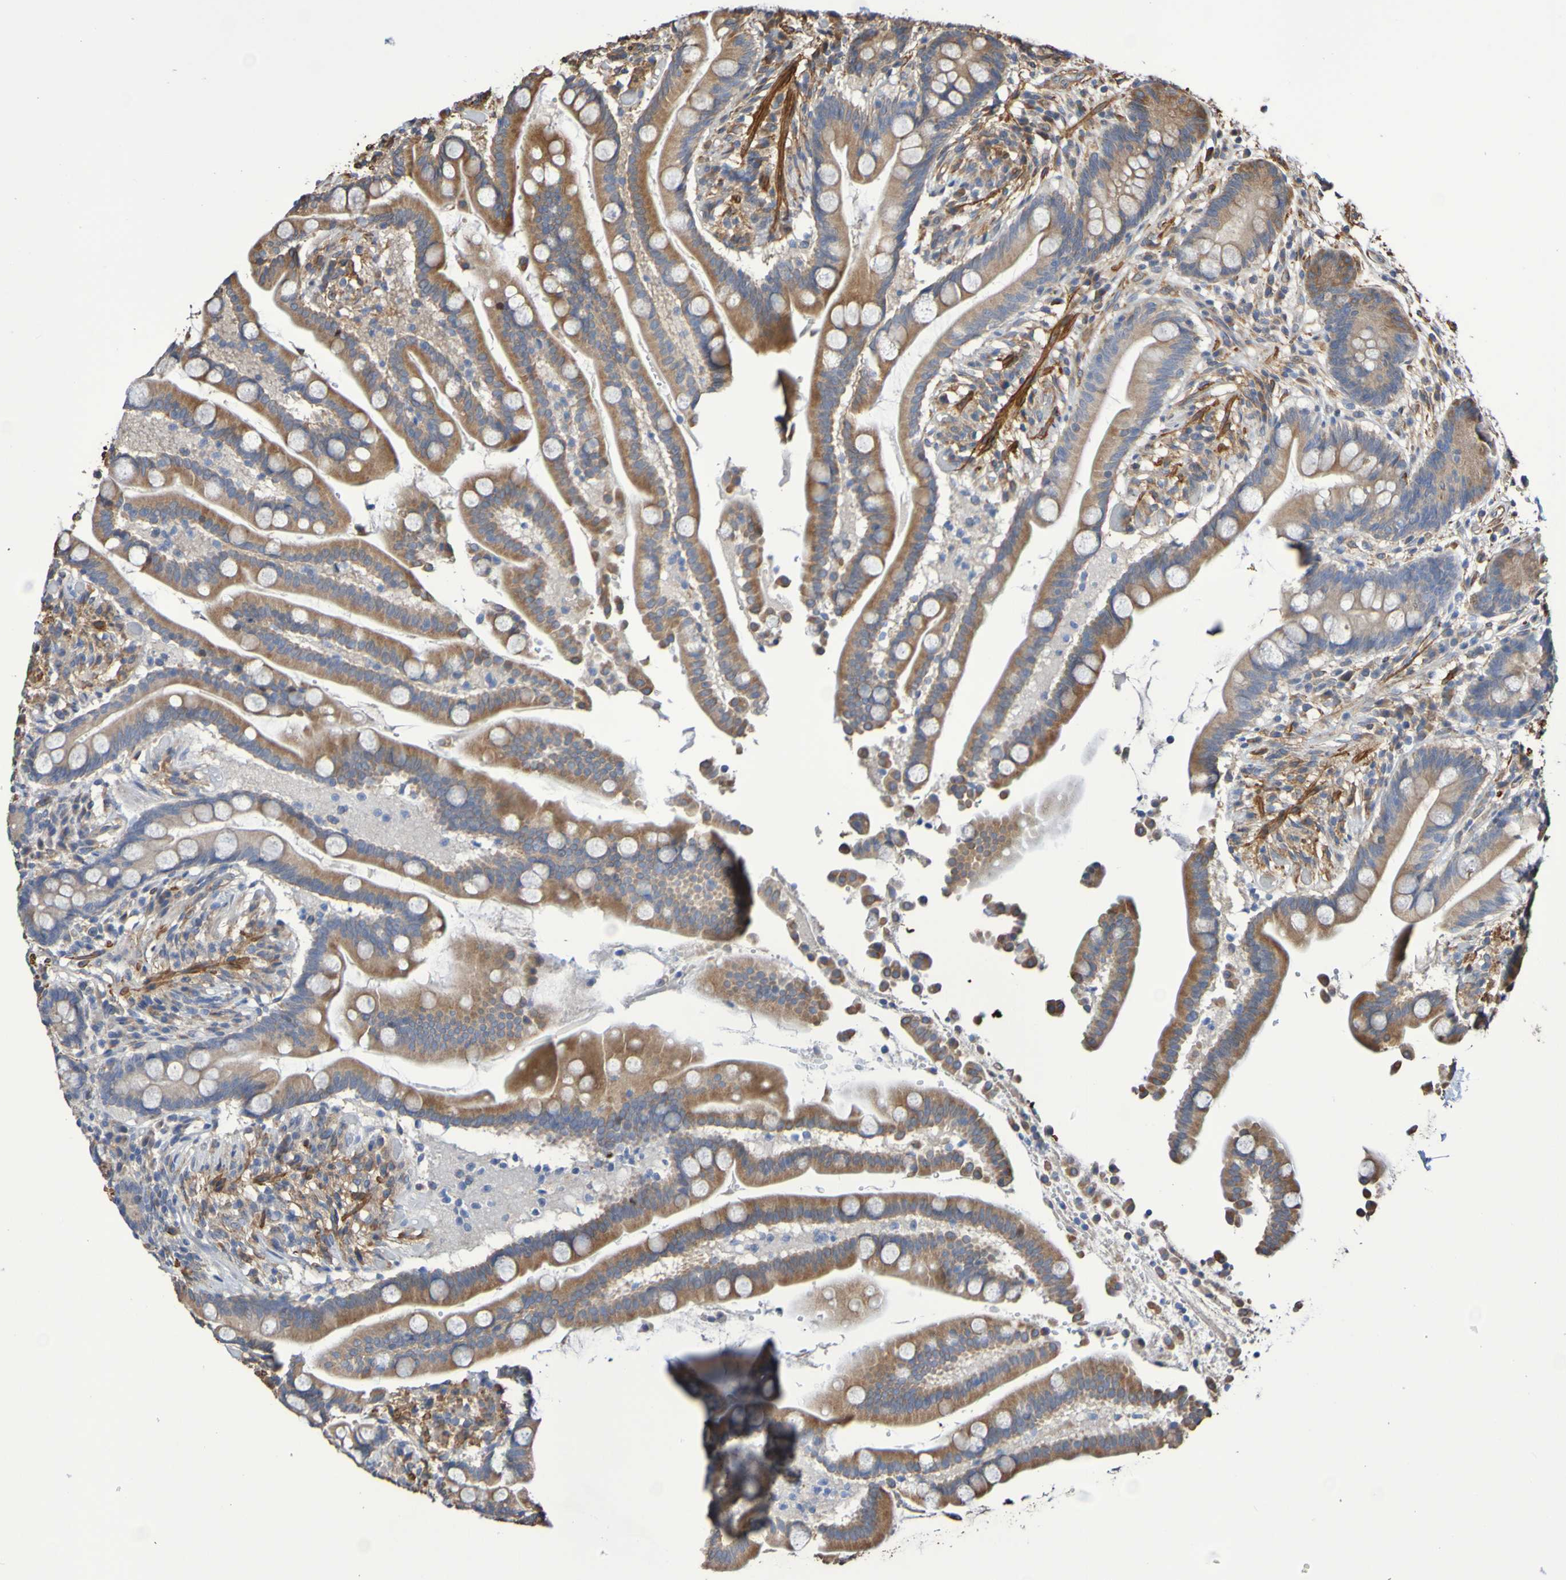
{"staining": {"intensity": "strong", "quantity": ">75%", "location": "cytoplasmic/membranous"}, "tissue": "colon", "cell_type": "Endothelial cells", "image_type": "normal", "snomed": [{"axis": "morphology", "description": "Normal tissue, NOS"}, {"axis": "topography", "description": "Colon"}], "caption": "DAB (3,3'-diaminobenzidine) immunohistochemical staining of unremarkable colon displays strong cytoplasmic/membranous protein staining in approximately >75% of endothelial cells.", "gene": "RAB11A", "patient": {"sex": "male", "age": 73}}